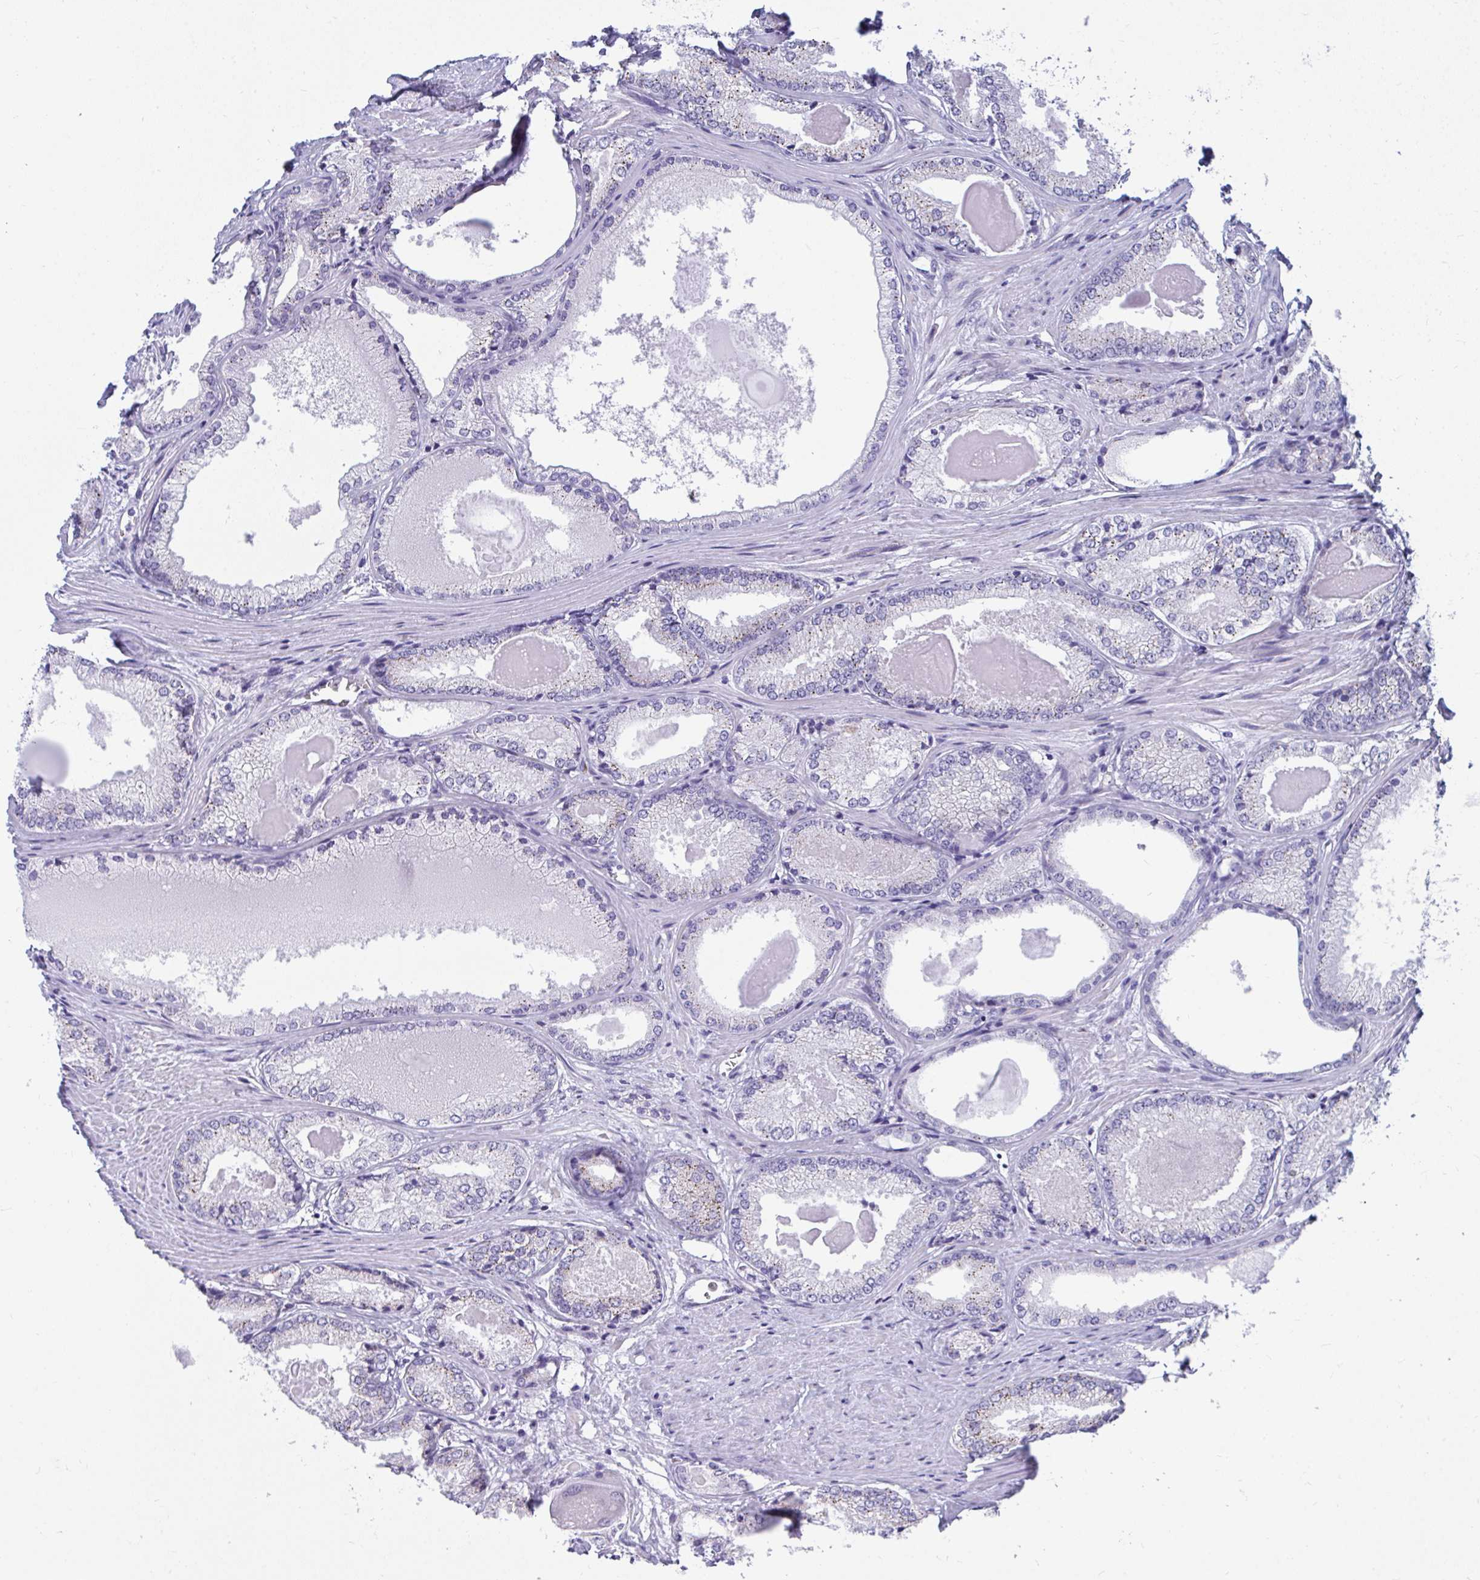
{"staining": {"intensity": "weak", "quantity": "<25%", "location": "cytoplasmic/membranous"}, "tissue": "prostate cancer", "cell_type": "Tumor cells", "image_type": "cancer", "snomed": [{"axis": "morphology", "description": "Adenocarcinoma, NOS"}, {"axis": "morphology", "description": "Adenocarcinoma, Low grade"}, {"axis": "topography", "description": "Prostate"}], "caption": "A high-resolution micrograph shows IHC staining of prostate cancer, which exhibits no significant positivity in tumor cells.", "gene": "TSBP1", "patient": {"sex": "male", "age": 68}}